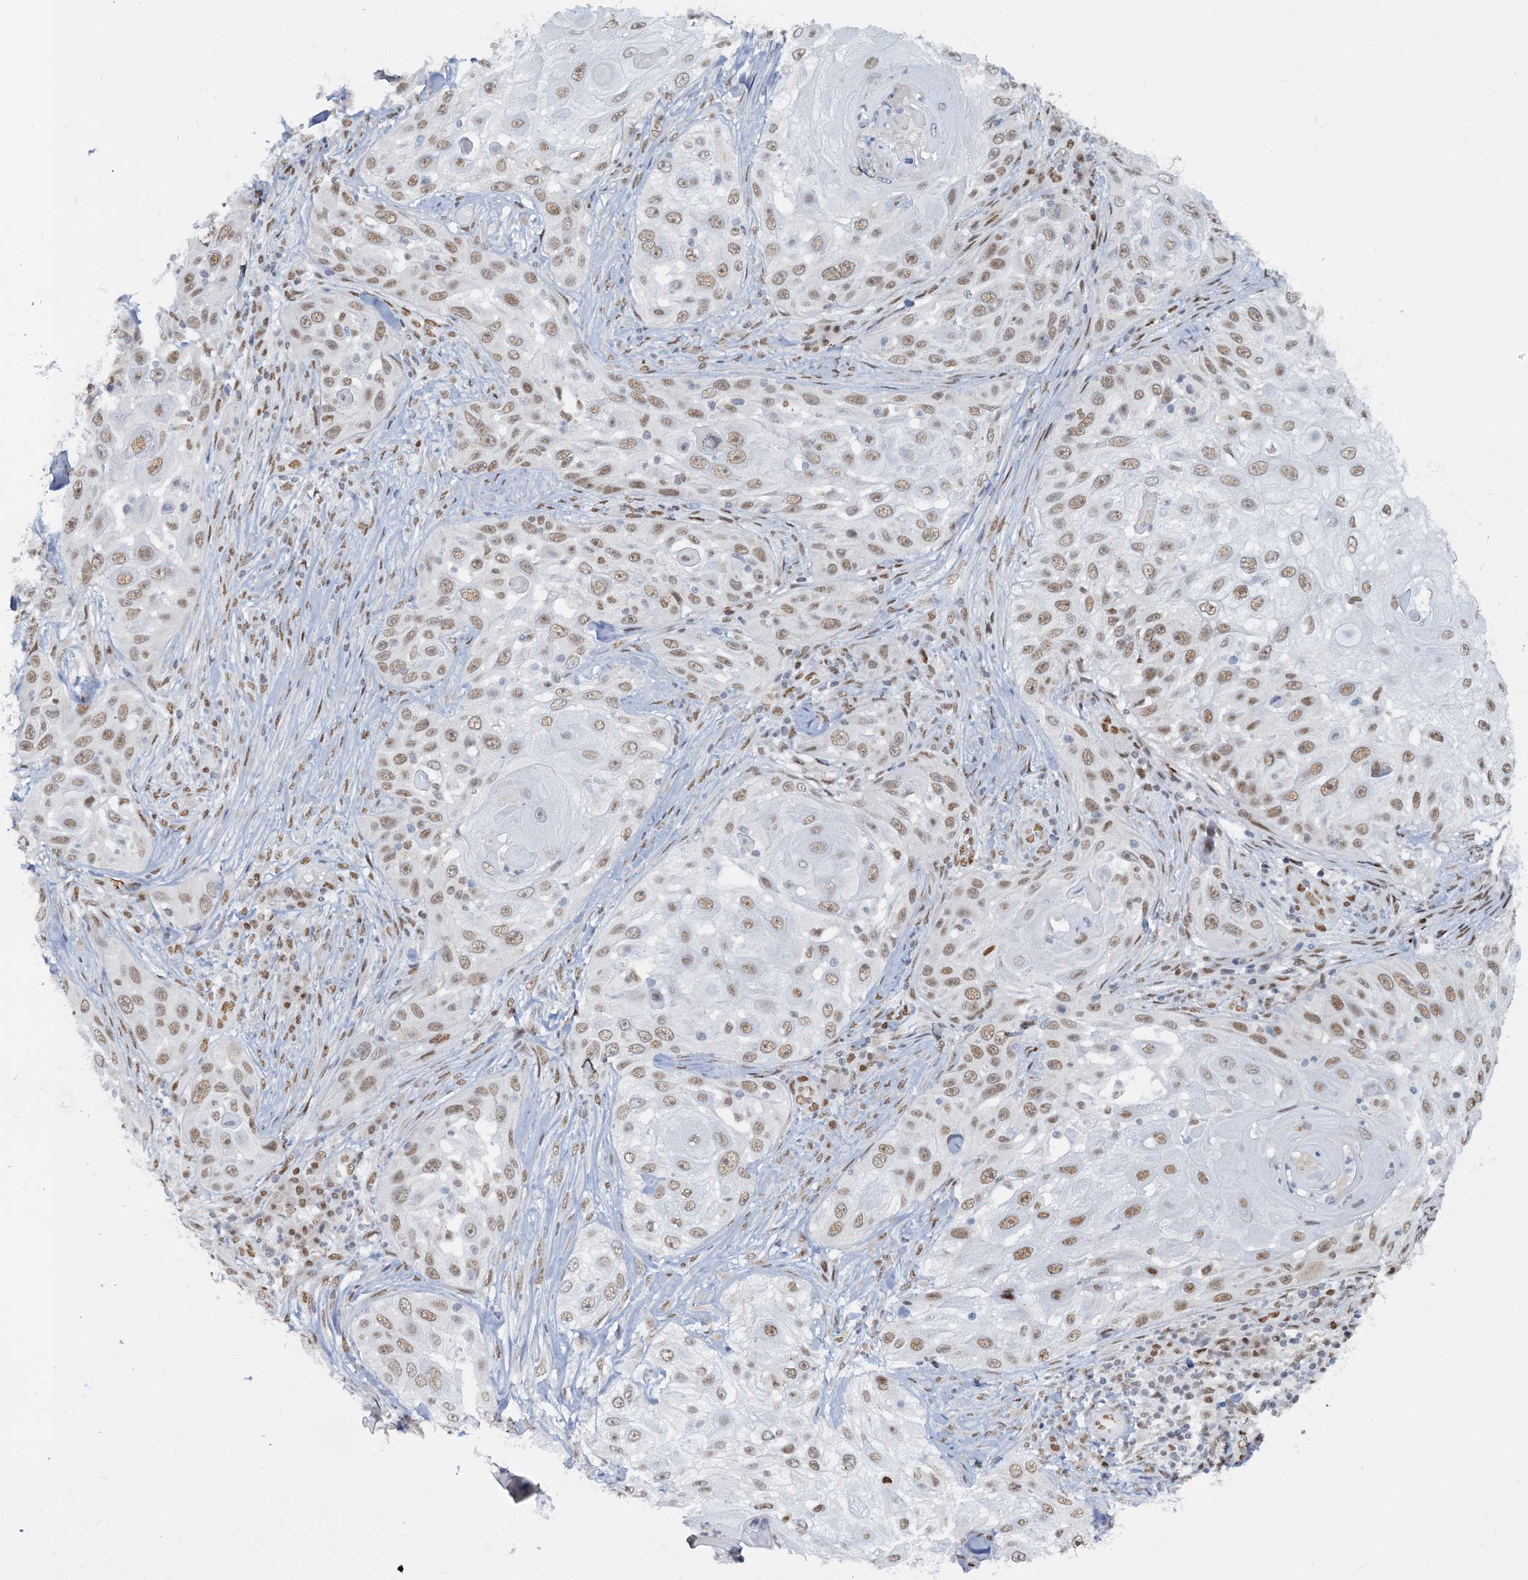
{"staining": {"intensity": "weak", "quantity": ">75%", "location": "nuclear"}, "tissue": "skin cancer", "cell_type": "Tumor cells", "image_type": "cancer", "snomed": [{"axis": "morphology", "description": "Squamous cell carcinoma, NOS"}, {"axis": "topography", "description": "Skin"}], "caption": "The immunohistochemical stain shows weak nuclear expression in tumor cells of skin squamous cell carcinoma tissue. (DAB IHC with brightfield microscopy, high magnification).", "gene": "RPRD1A", "patient": {"sex": "female", "age": 44}}